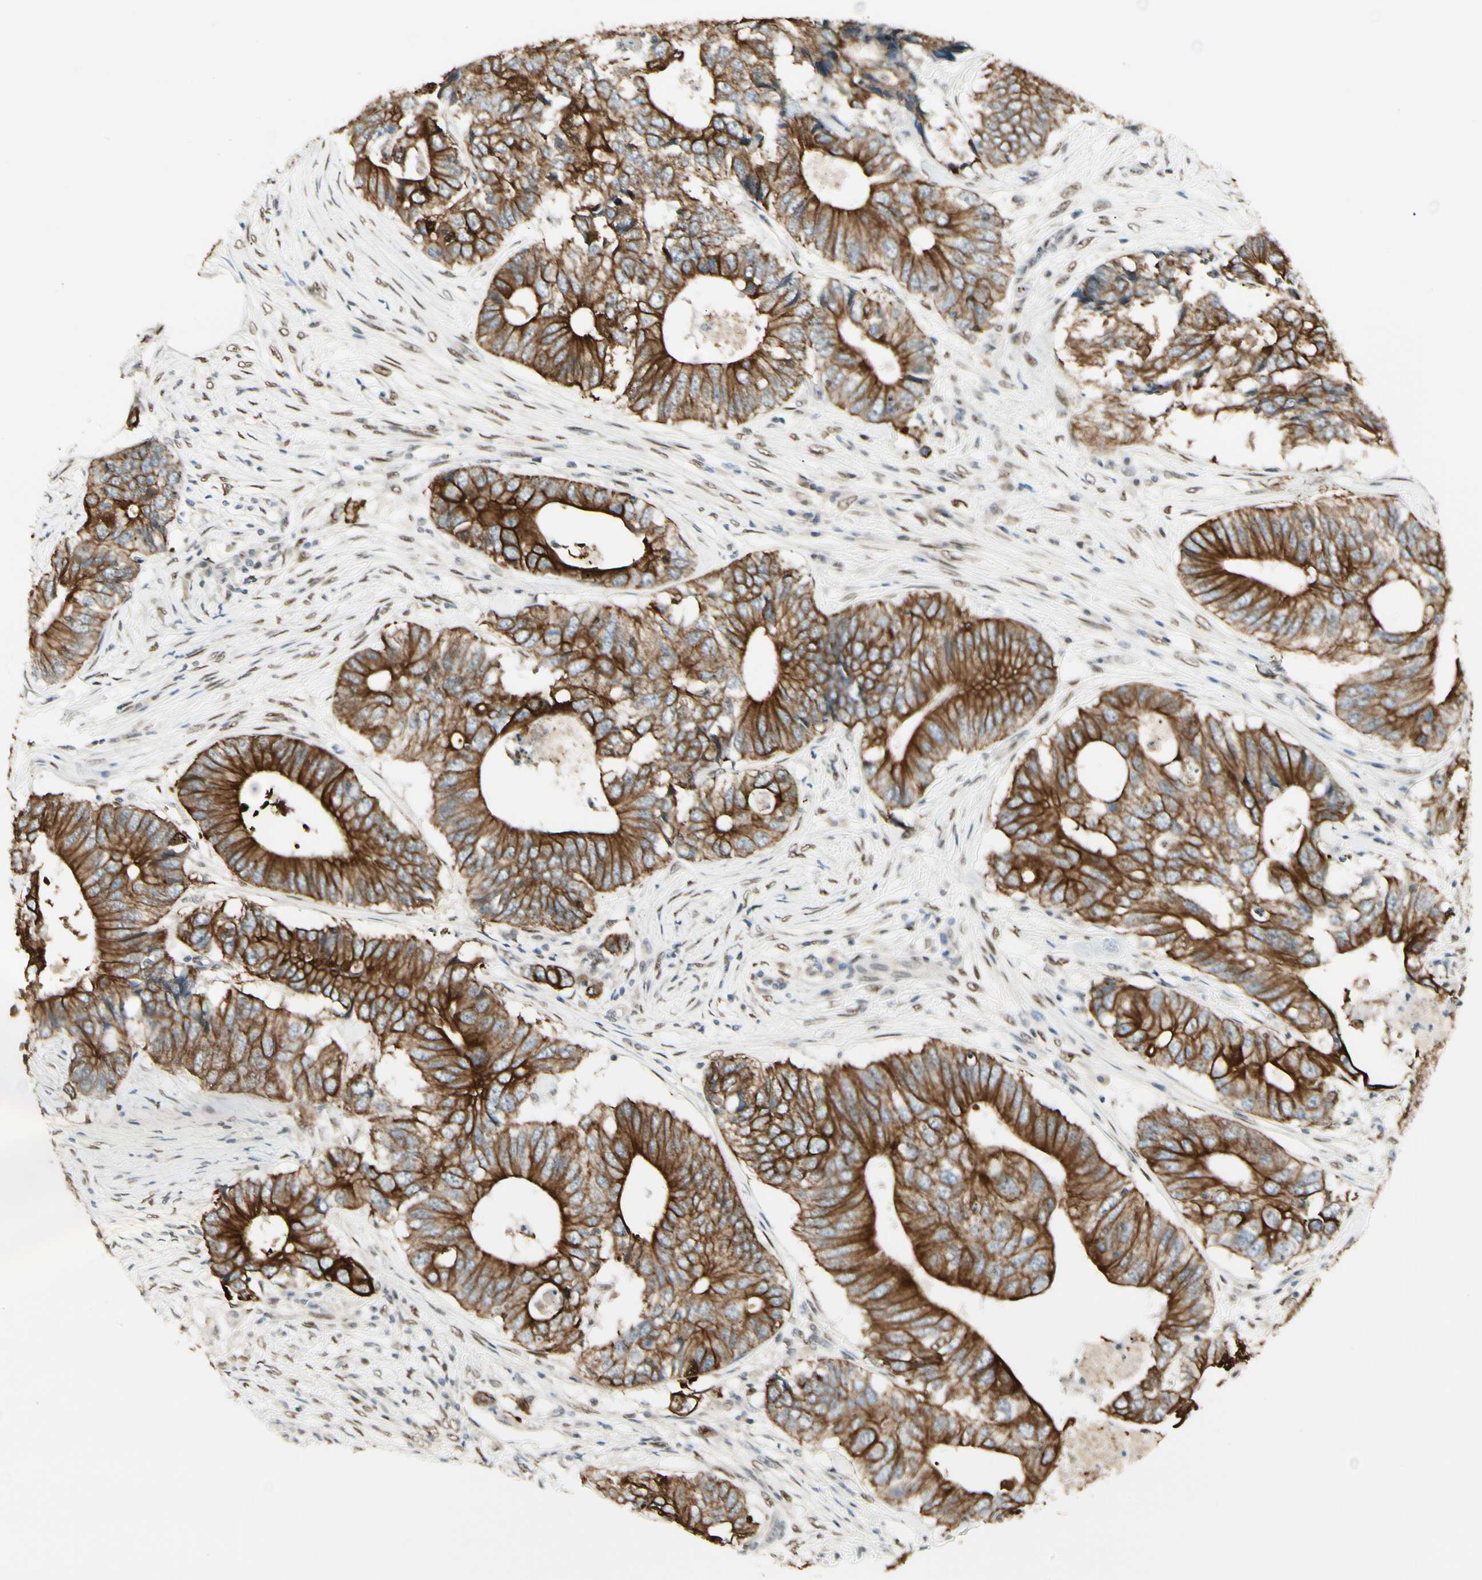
{"staining": {"intensity": "strong", "quantity": ">75%", "location": "cytoplasmic/membranous"}, "tissue": "colorectal cancer", "cell_type": "Tumor cells", "image_type": "cancer", "snomed": [{"axis": "morphology", "description": "Adenocarcinoma, NOS"}, {"axis": "topography", "description": "Colon"}], "caption": "Protein analysis of adenocarcinoma (colorectal) tissue demonstrates strong cytoplasmic/membranous expression in about >75% of tumor cells.", "gene": "ATXN1", "patient": {"sex": "male", "age": 71}}